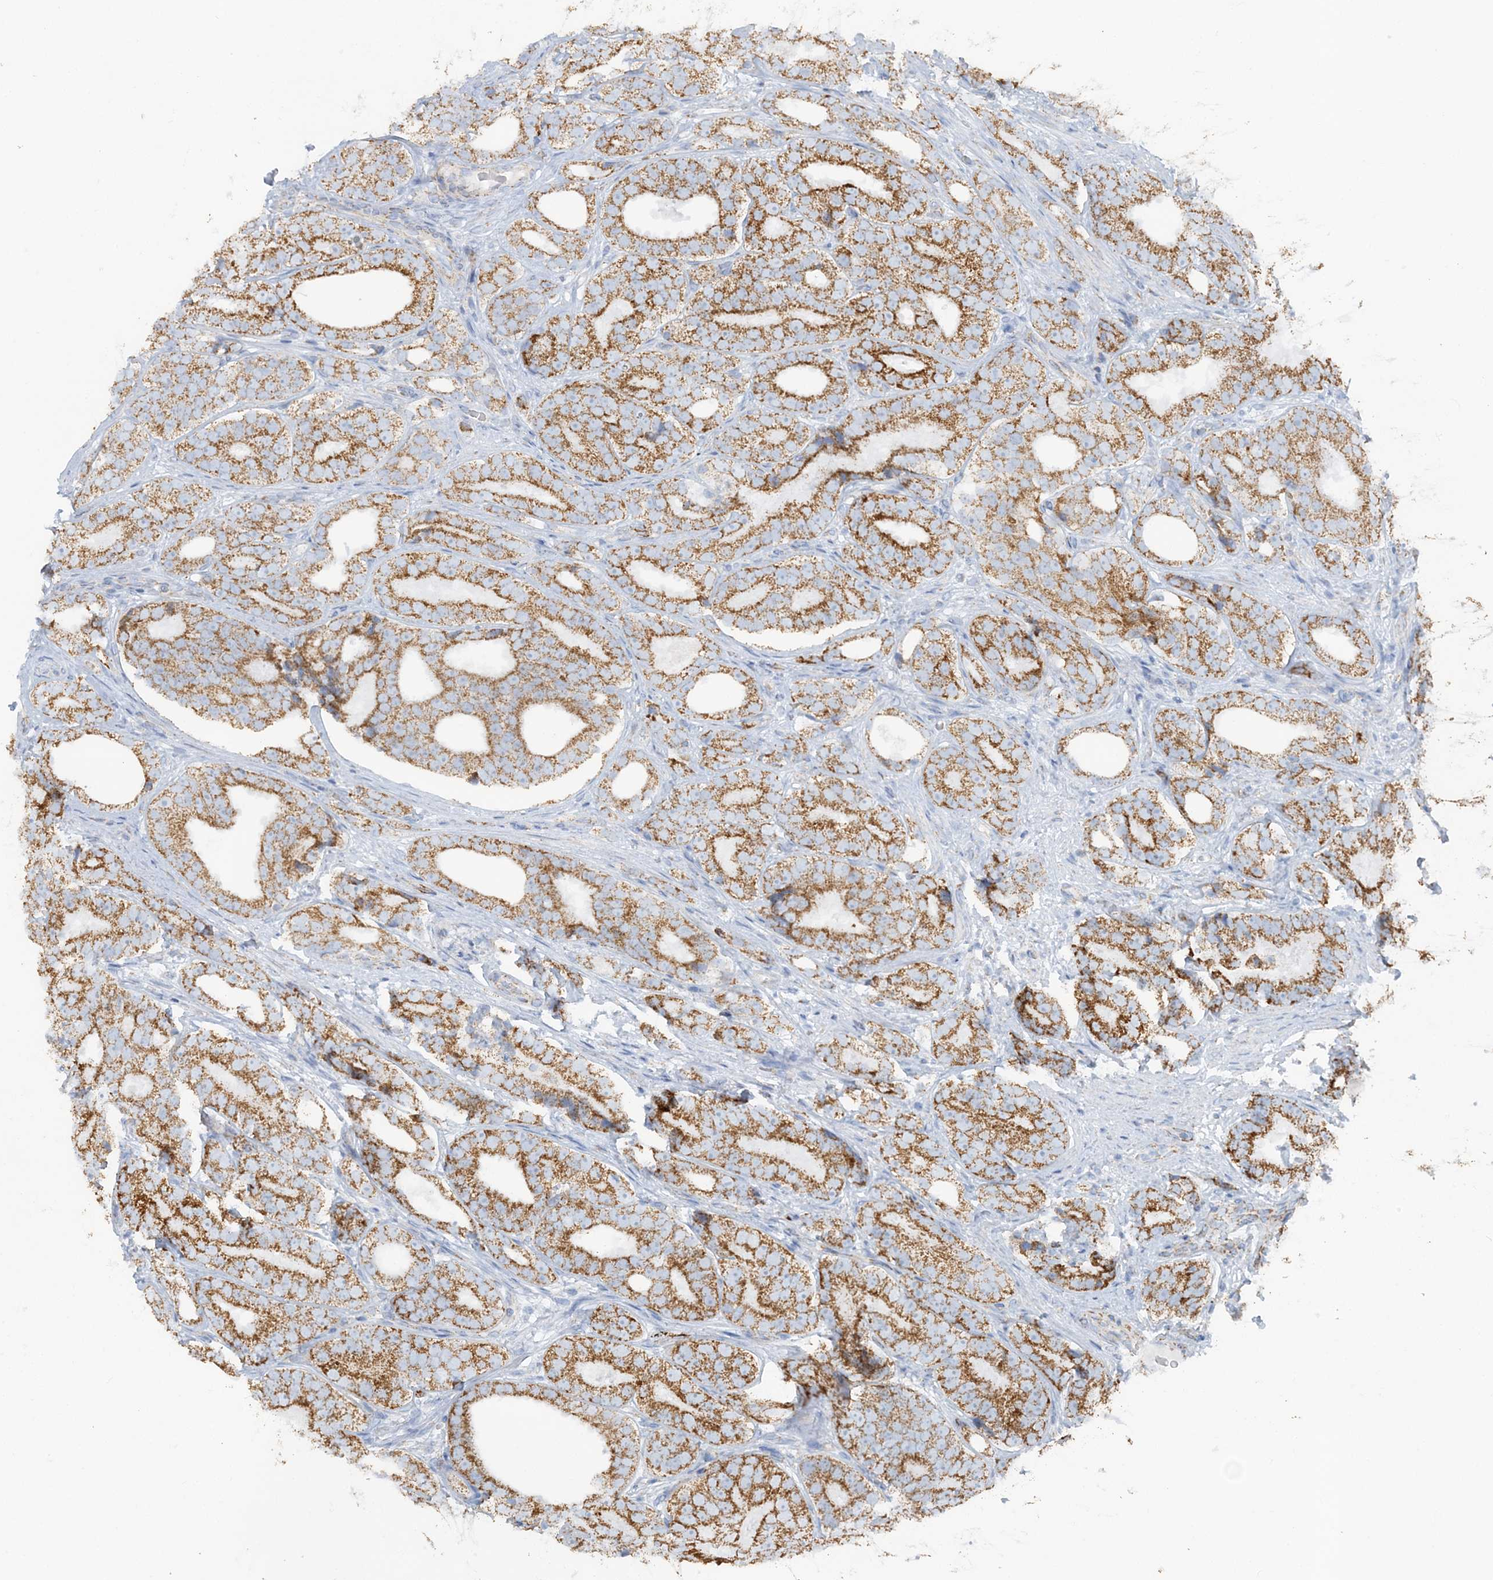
{"staining": {"intensity": "moderate", "quantity": ">75%", "location": "cytoplasmic/membranous"}, "tissue": "prostate cancer", "cell_type": "Tumor cells", "image_type": "cancer", "snomed": [{"axis": "morphology", "description": "Adenocarcinoma, High grade"}, {"axis": "topography", "description": "Prostate"}], "caption": "About >75% of tumor cells in human prostate cancer (adenocarcinoma (high-grade)) reveal moderate cytoplasmic/membranous protein positivity as visualized by brown immunohistochemical staining.", "gene": "PCCB", "patient": {"sex": "male", "age": 56}}